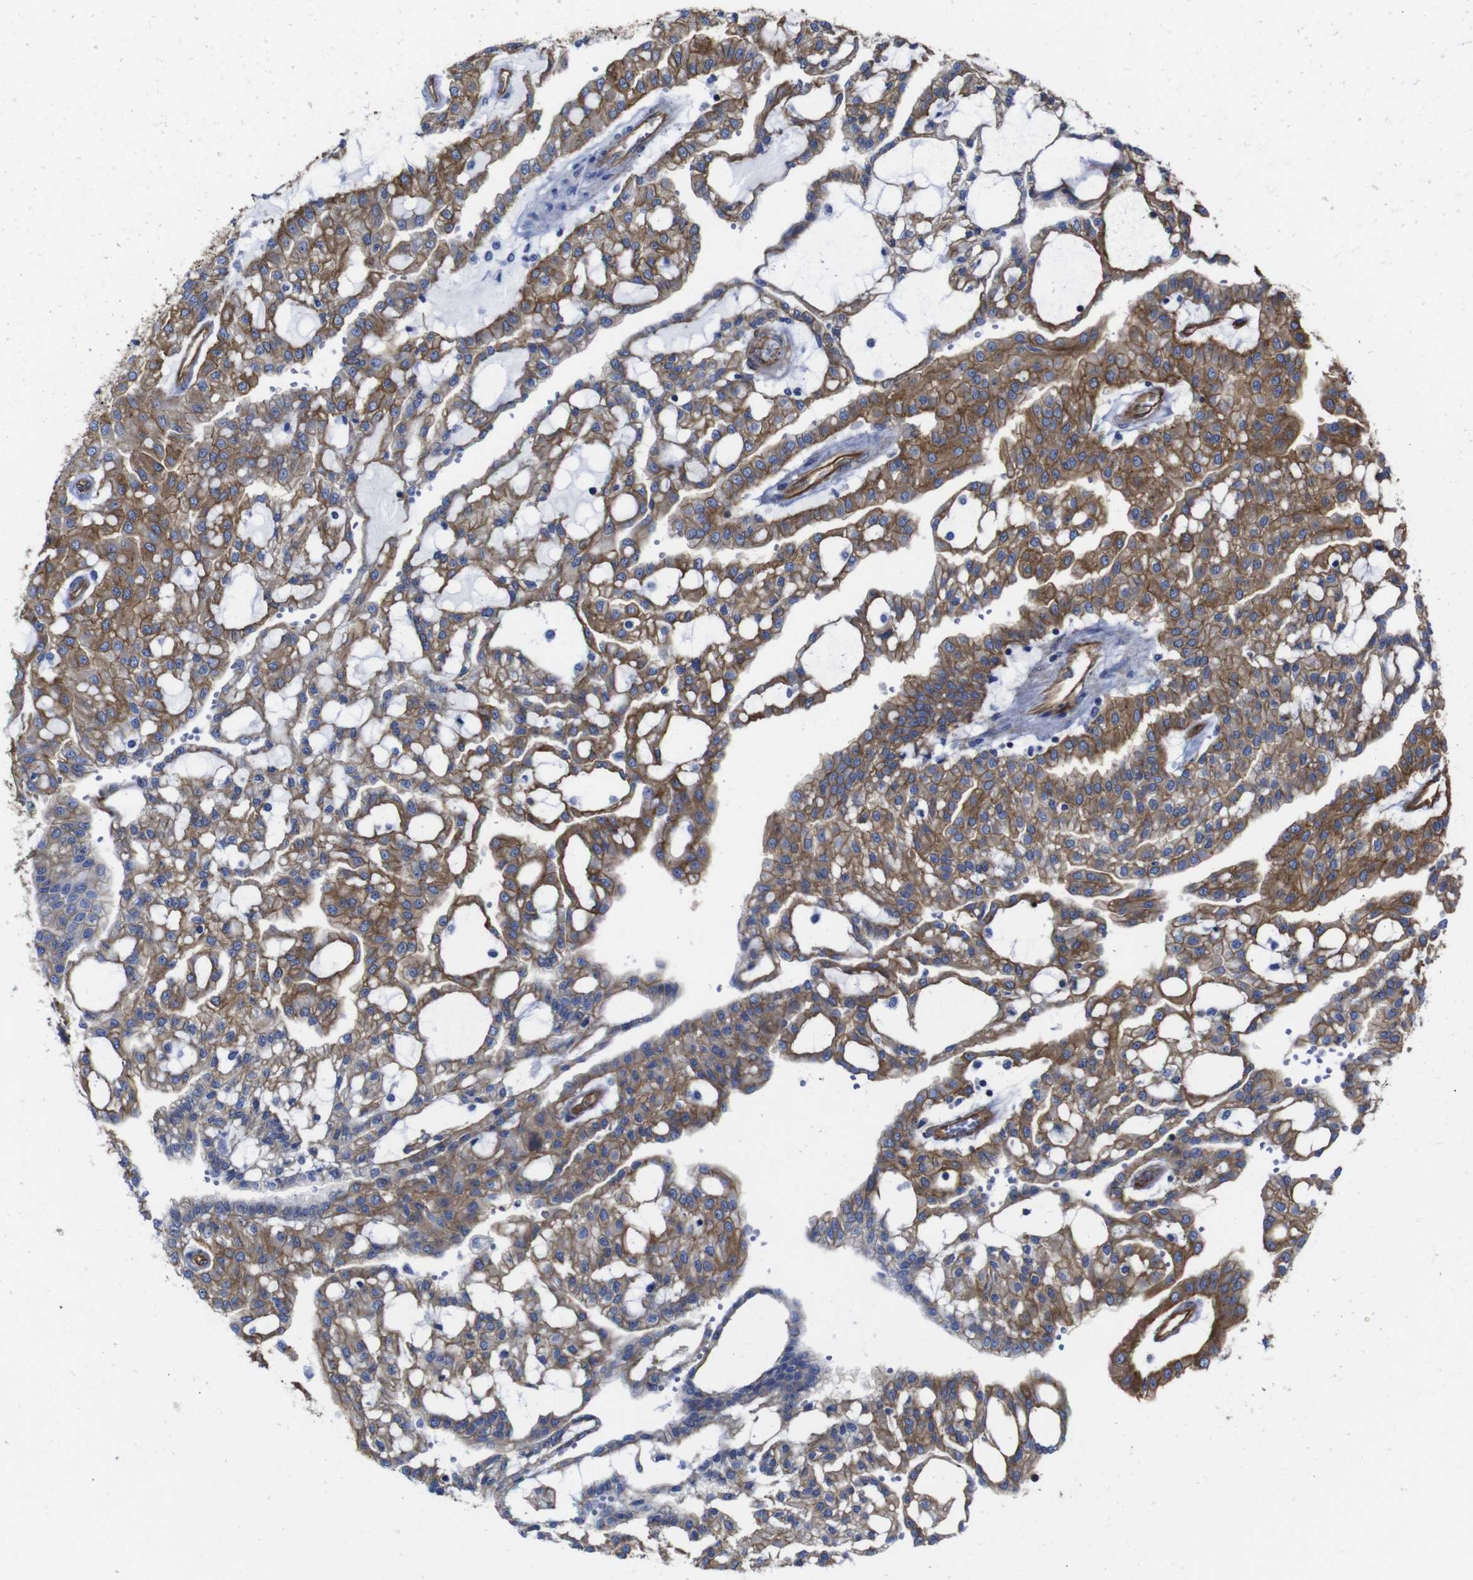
{"staining": {"intensity": "moderate", "quantity": ">75%", "location": "cytoplasmic/membranous"}, "tissue": "renal cancer", "cell_type": "Tumor cells", "image_type": "cancer", "snomed": [{"axis": "morphology", "description": "Adenocarcinoma, NOS"}, {"axis": "topography", "description": "Kidney"}], "caption": "Moderate cytoplasmic/membranous protein positivity is seen in about >75% of tumor cells in renal cancer (adenocarcinoma).", "gene": "SPTBN1", "patient": {"sex": "male", "age": 63}}